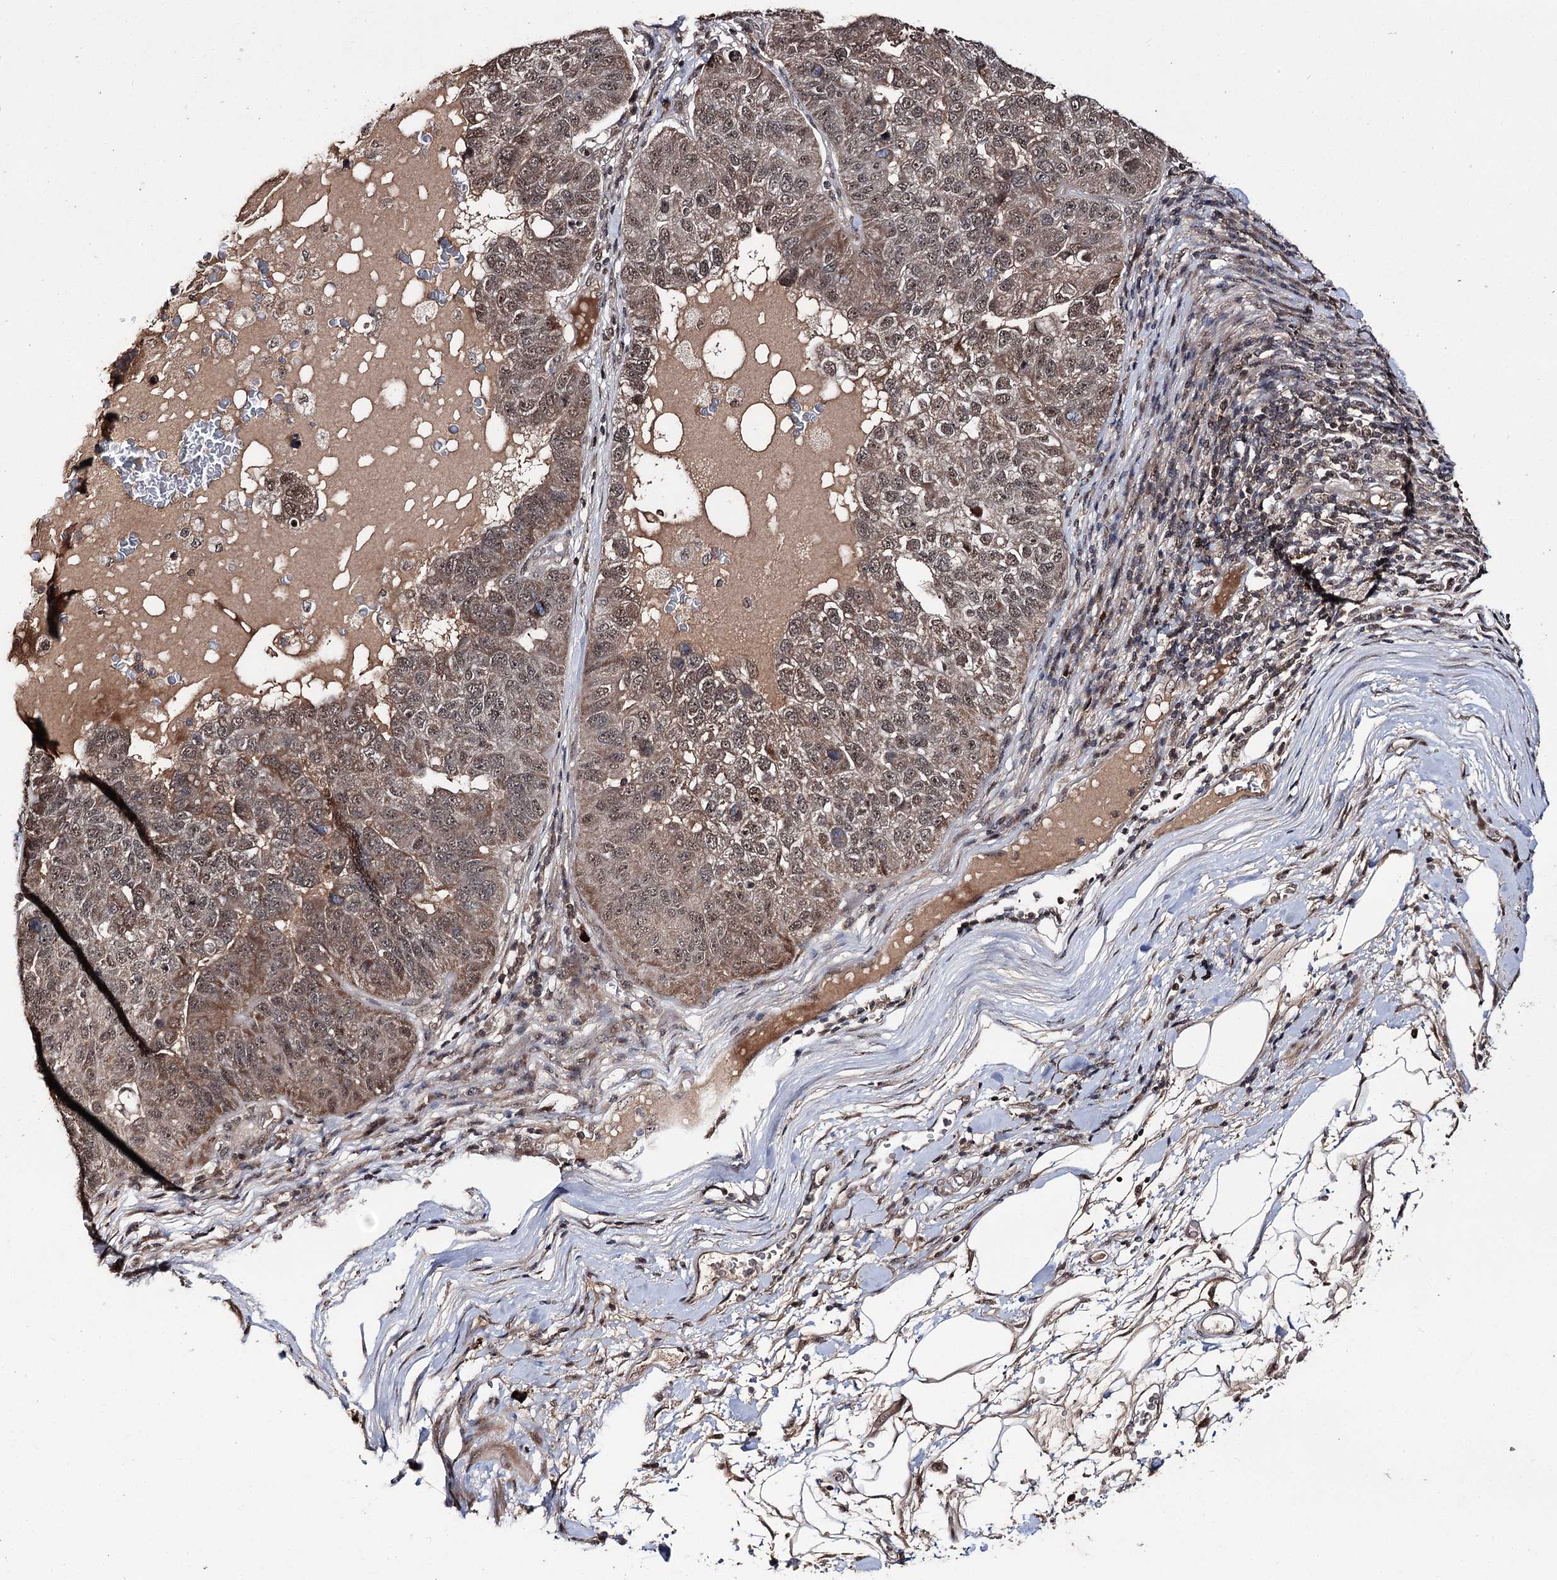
{"staining": {"intensity": "moderate", "quantity": ">75%", "location": "cytoplasmic/membranous,nuclear"}, "tissue": "pancreatic cancer", "cell_type": "Tumor cells", "image_type": "cancer", "snomed": [{"axis": "morphology", "description": "Adenocarcinoma, NOS"}, {"axis": "topography", "description": "Pancreas"}], "caption": "Pancreatic adenocarcinoma tissue exhibits moderate cytoplasmic/membranous and nuclear staining in approximately >75% of tumor cells, visualized by immunohistochemistry.", "gene": "FAM53B", "patient": {"sex": "female", "age": 61}}